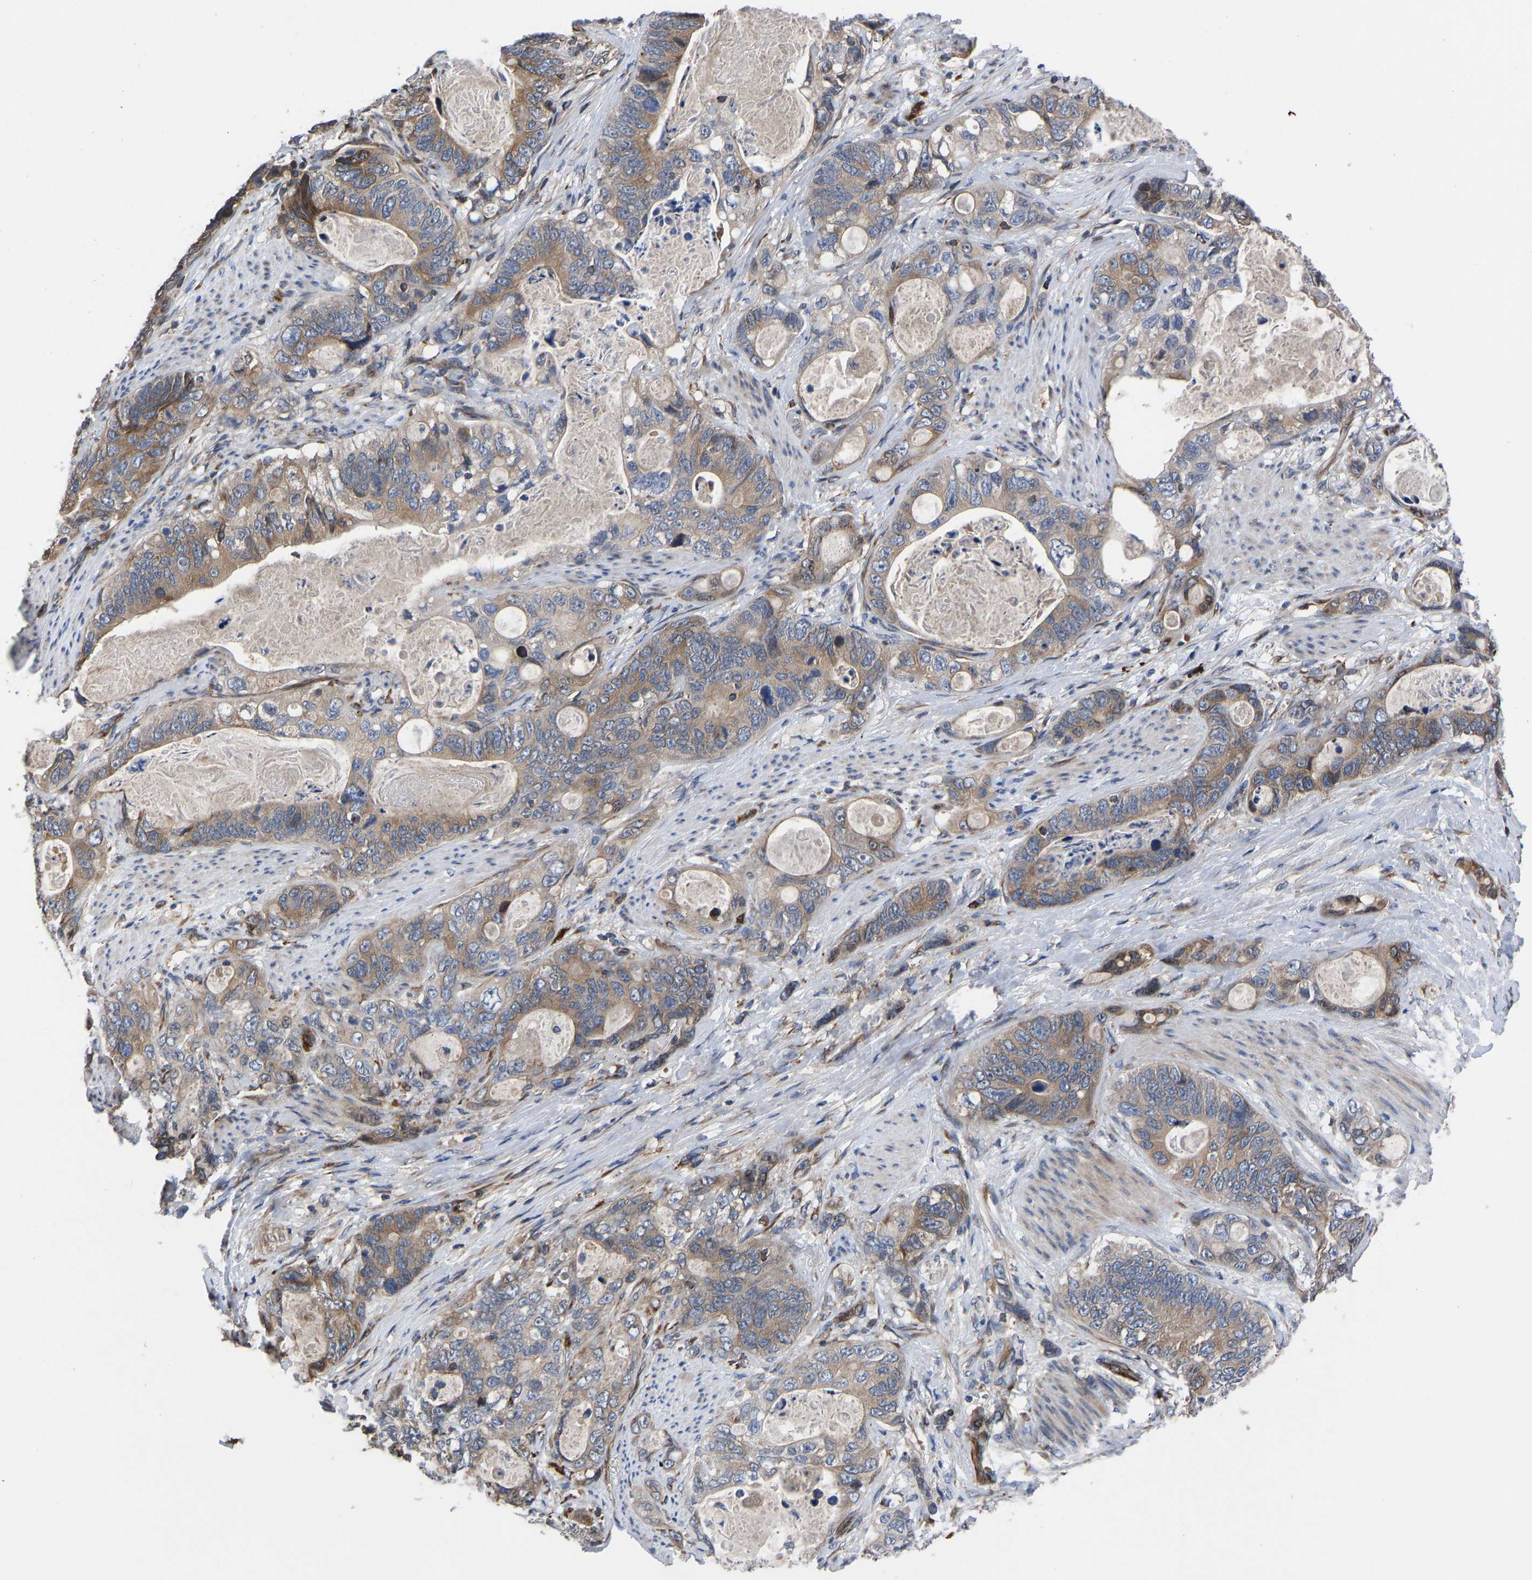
{"staining": {"intensity": "moderate", "quantity": ">75%", "location": "cytoplasmic/membranous"}, "tissue": "stomach cancer", "cell_type": "Tumor cells", "image_type": "cancer", "snomed": [{"axis": "morphology", "description": "Normal tissue, NOS"}, {"axis": "morphology", "description": "Adenocarcinoma, NOS"}, {"axis": "topography", "description": "Stomach"}], "caption": "Tumor cells display moderate cytoplasmic/membranous expression in about >75% of cells in stomach cancer (adenocarcinoma). Immunohistochemistry (ihc) stains the protein in brown and the nuclei are stained blue.", "gene": "FRRS1", "patient": {"sex": "female", "age": 89}}